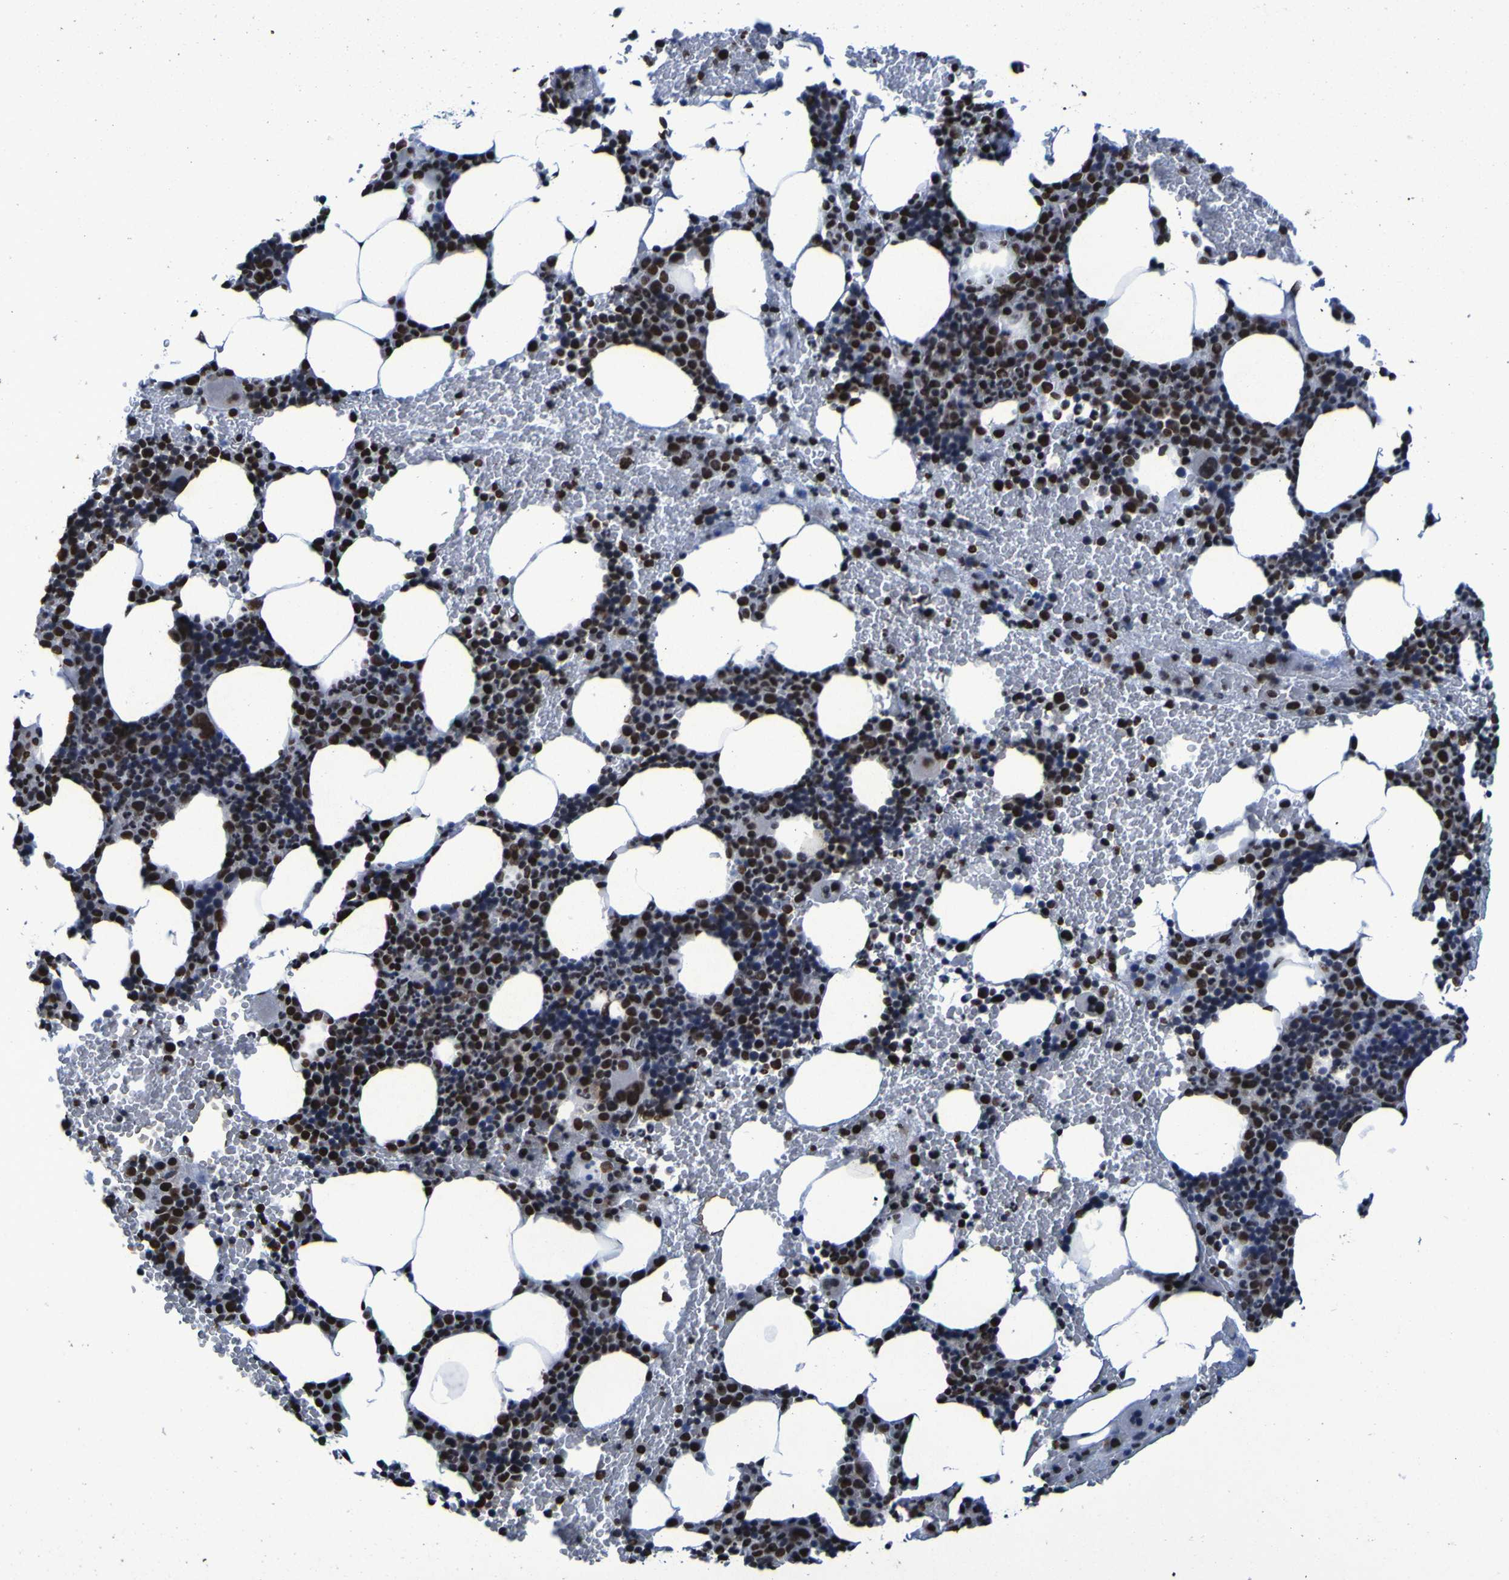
{"staining": {"intensity": "strong", "quantity": ">75%", "location": "nuclear"}, "tissue": "bone marrow", "cell_type": "Hematopoietic cells", "image_type": "normal", "snomed": [{"axis": "morphology", "description": "Normal tissue, NOS"}, {"axis": "morphology", "description": "Inflammation, NOS"}, {"axis": "topography", "description": "Bone marrow"}], "caption": "Strong nuclear positivity for a protein is identified in approximately >75% of hematopoietic cells of unremarkable bone marrow using immunohistochemistry.", "gene": "HNRNPR", "patient": {"sex": "female", "age": 70}}